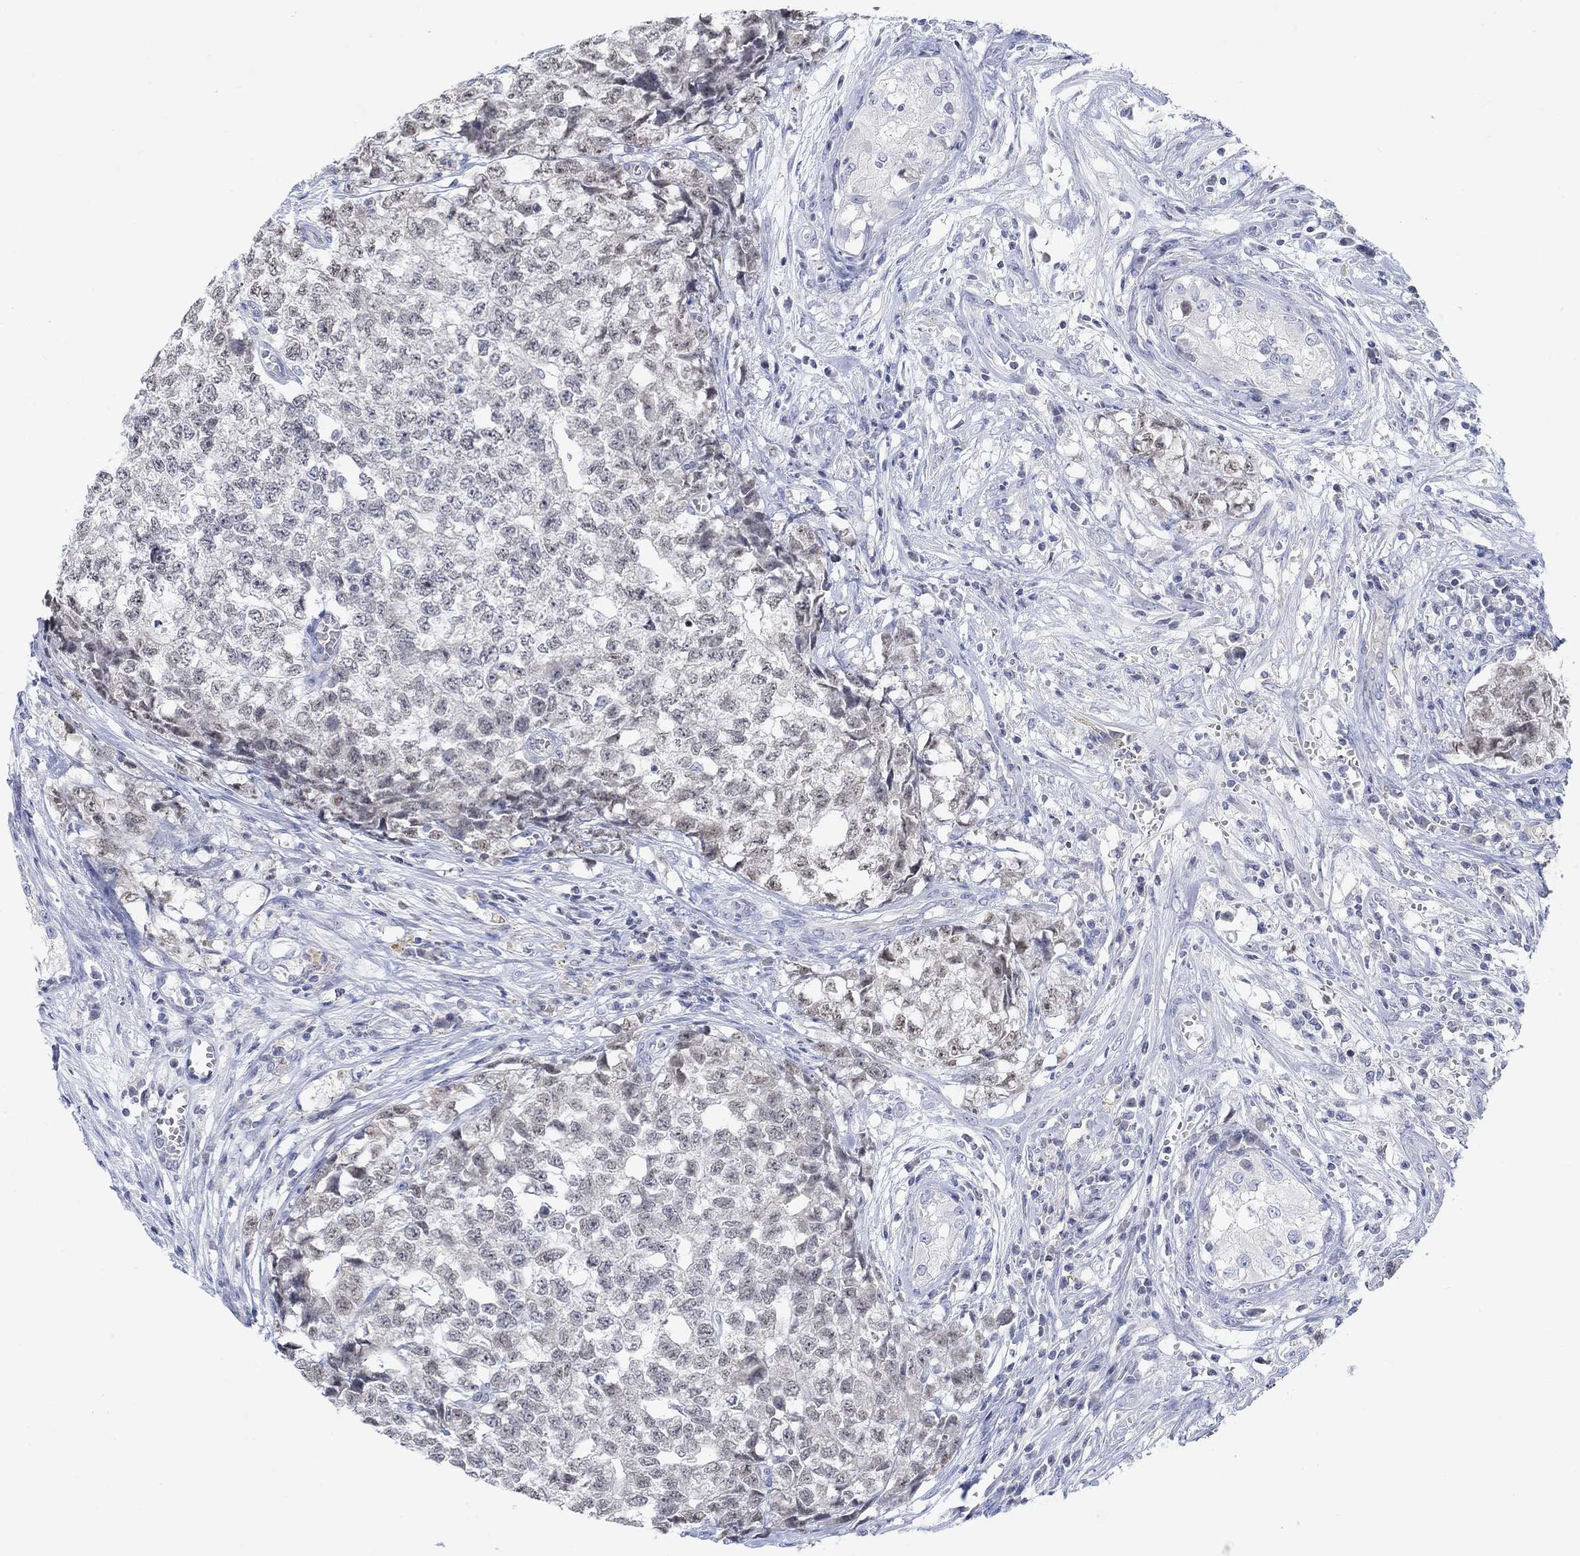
{"staining": {"intensity": "negative", "quantity": "none", "location": "none"}, "tissue": "testis cancer", "cell_type": "Tumor cells", "image_type": "cancer", "snomed": [{"axis": "morphology", "description": "Seminoma, NOS"}, {"axis": "morphology", "description": "Carcinoma, Embryonal, NOS"}, {"axis": "topography", "description": "Testis"}], "caption": "Immunohistochemistry (IHC) of seminoma (testis) exhibits no staining in tumor cells. (DAB (3,3'-diaminobenzidine) immunohistochemistry (IHC), high magnification).", "gene": "ATP6V1E2", "patient": {"sex": "male", "age": 22}}